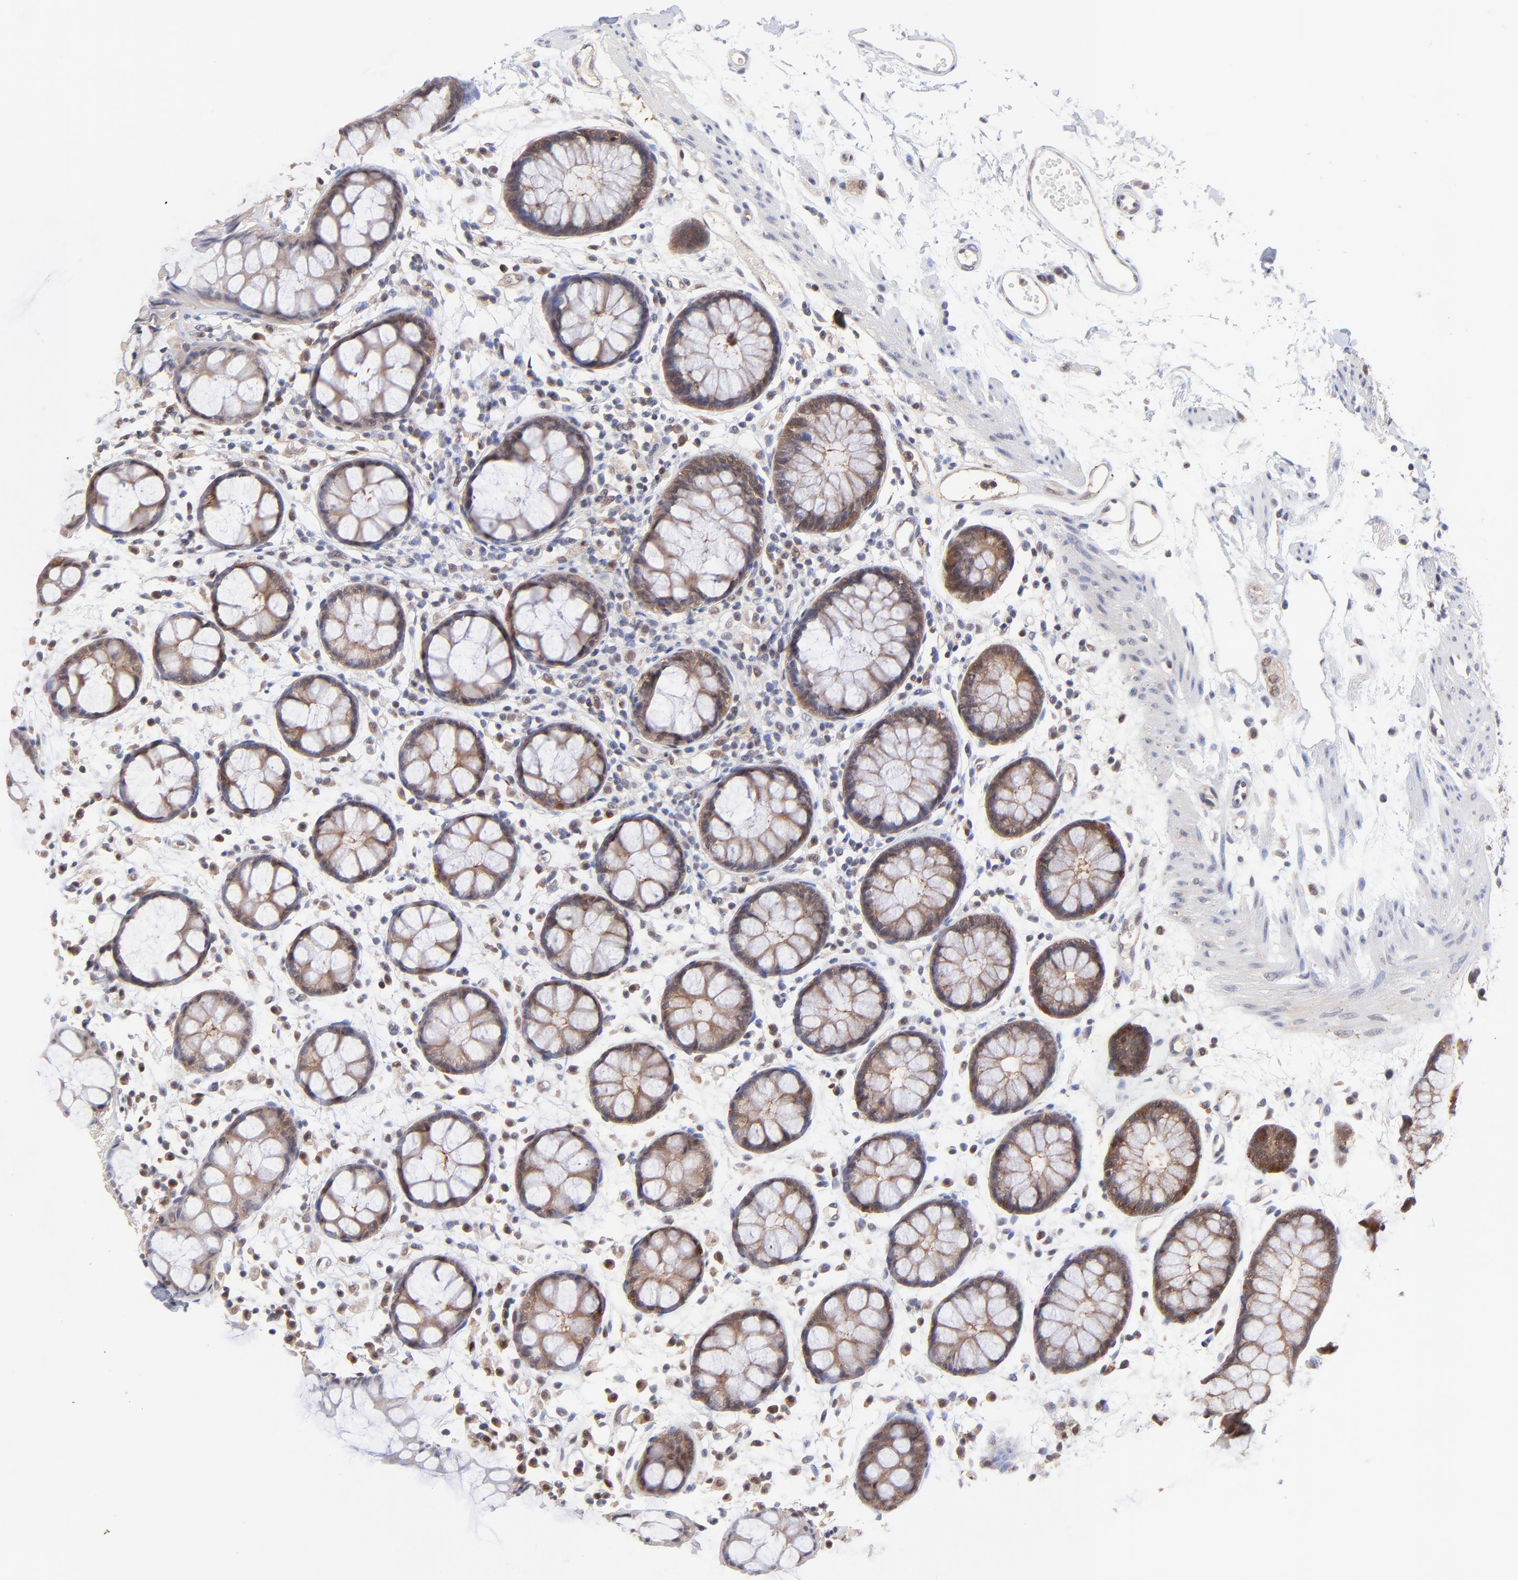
{"staining": {"intensity": "strong", "quantity": ">75%", "location": "cytoplasmic/membranous"}, "tissue": "rectum", "cell_type": "Glandular cells", "image_type": "normal", "snomed": [{"axis": "morphology", "description": "Normal tissue, NOS"}, {"axis": "topography", "description": "Rectum"}], "caption": "A high-resolution photomicrograph shows immunohistochemistry staining of normal rectum, which shows strong cytoplasmic/membranous staining in about >75% of glandular cells.", "gene": "PSMA6", "patient": {"sex": "female", "age": 66}}